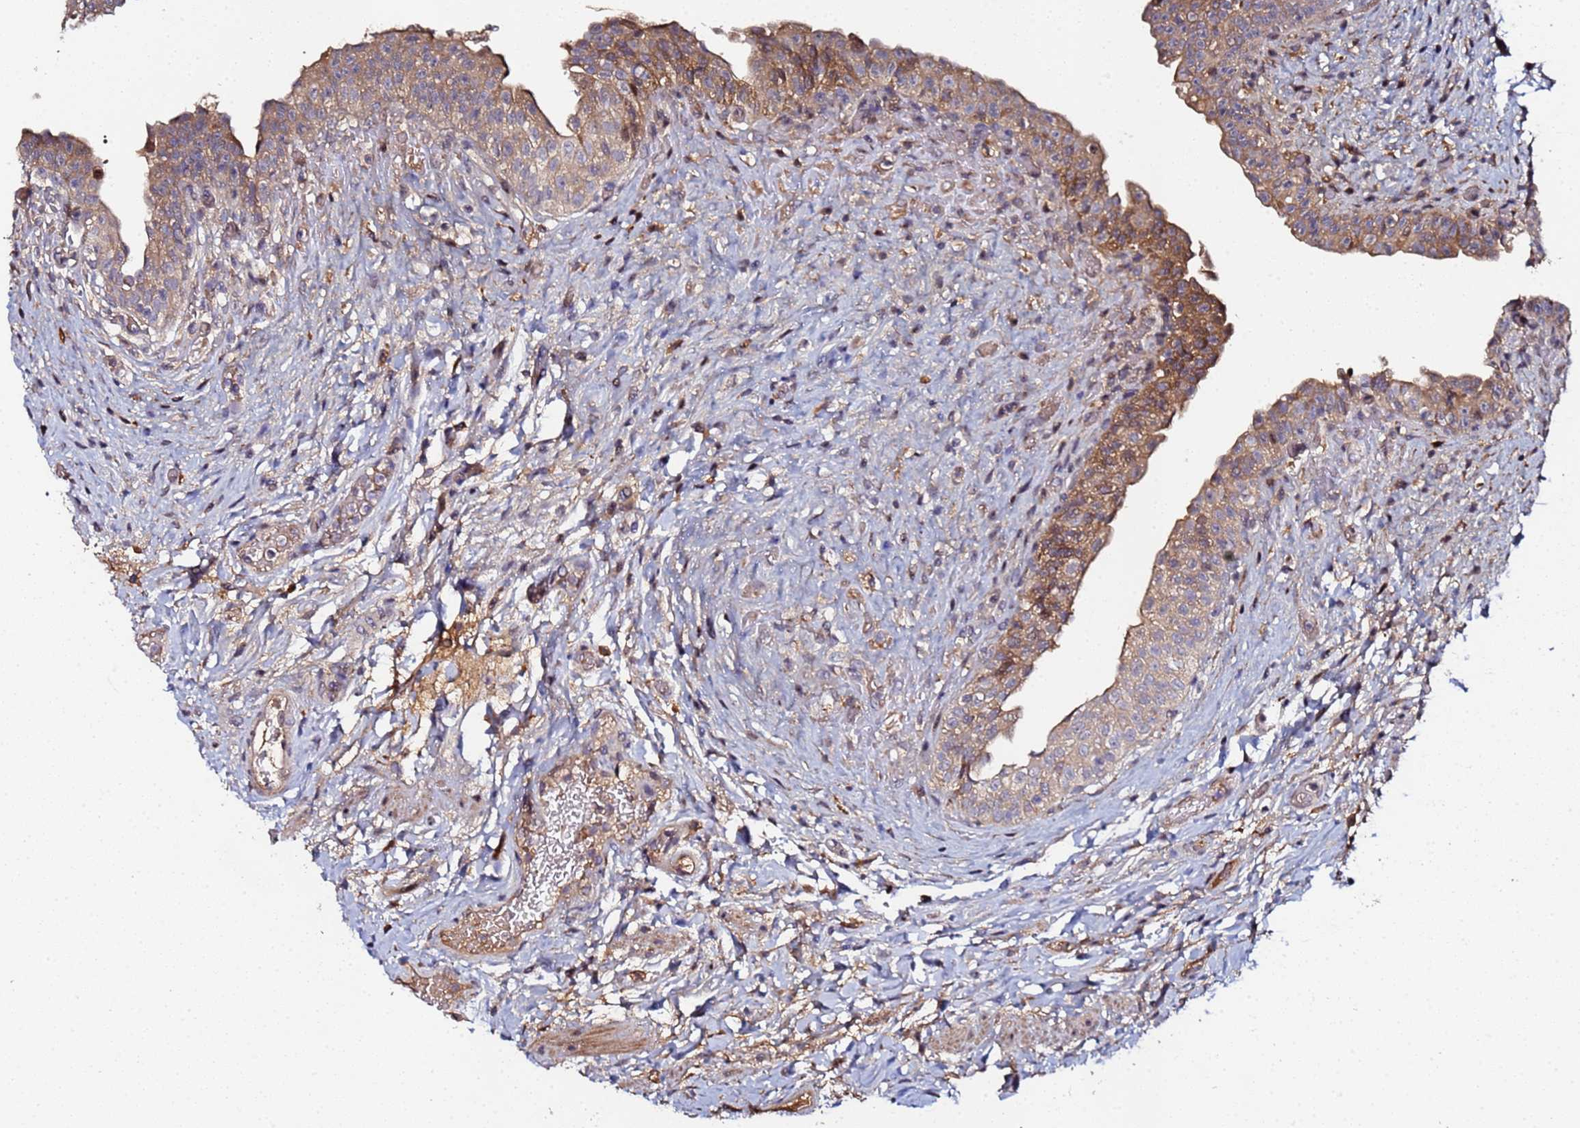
{"staining": {"intensity": "moderate", "quantity": "25%-75%", "location": "cytoplasmic/membranous"}, "tissue": "urinary bladder", "cell_type": "Urothelial cells", "image_type": "normal", "snomed": [{"axis": "morphology", "description": "Normal tissue, NOS"}, {"axis": "topography", "description": "Urinary bladder"}], "caption": "The histopathology image exhibits immunohistochemical staining of benign urinary bladder. There is moderate cytoplasmic/membranous positivity is appreciated in approximately 25%-75% of urothelial cells. The staining was performed using DAB (3,3'-diaminobenzidine), with brown indicating positive protein expression. Nuclei are stained blue with hematoxylin.", "gene": "OSER1", "patient": {"sex": "male", "age": 69}}